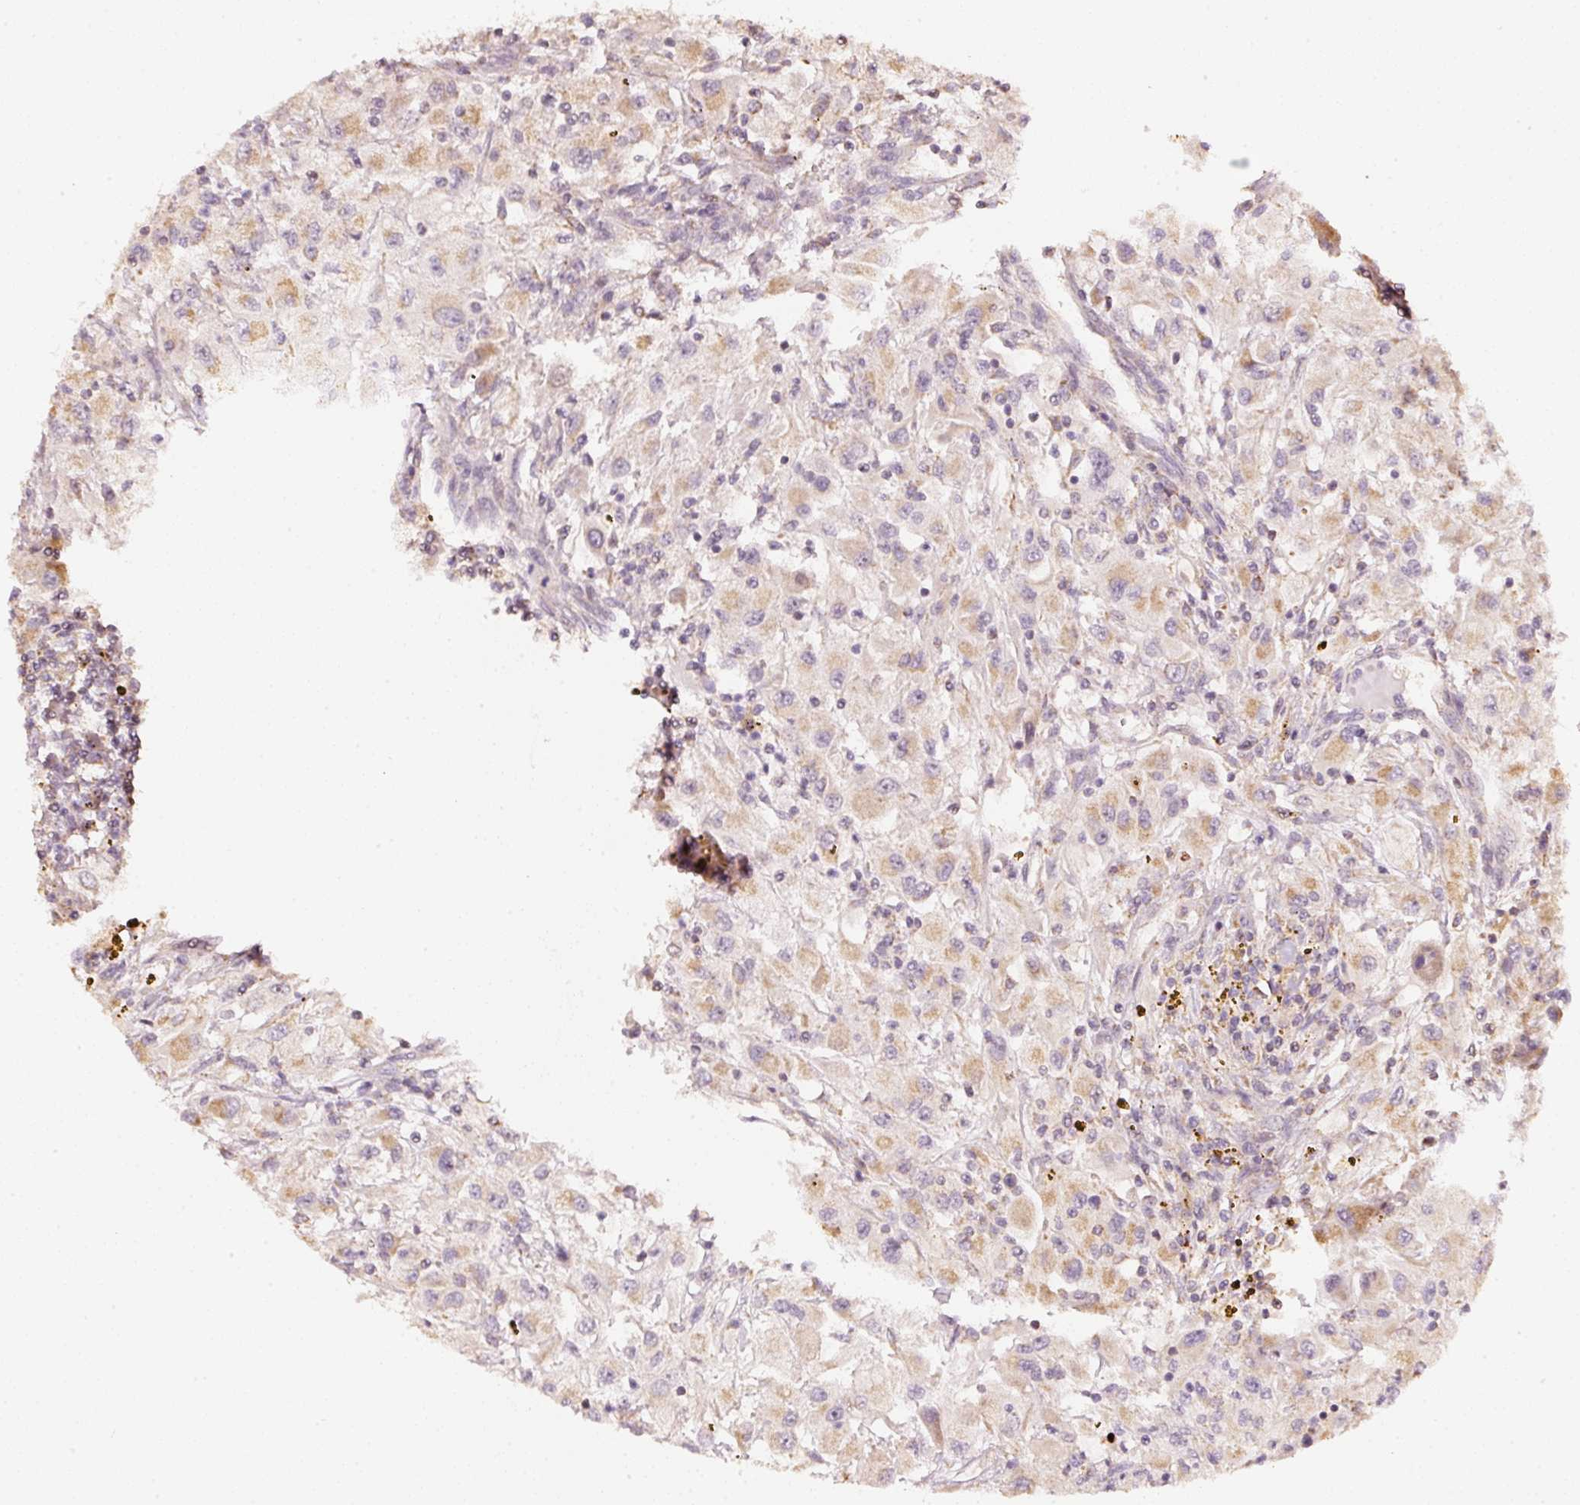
{"staining": {"intensity": "moderate", "quantity": "<25%", "location": "cytoplasmic/membranous"}, "tissue": "renal cancer", "cell_type": "Tumor cells", "image_type": "cancer", "snomed": [{"axis": "morphology", "description": "Adenocarcinoma, NOS"}, {"axis": "topography", "description": "Kidney"}], "caption": "Adenocarcinoma (renal) stained with a protein marker reveals moderate staining in tumor cells.", "gene": "RAB35", "patient": {"sex": "female", "age": 67}}